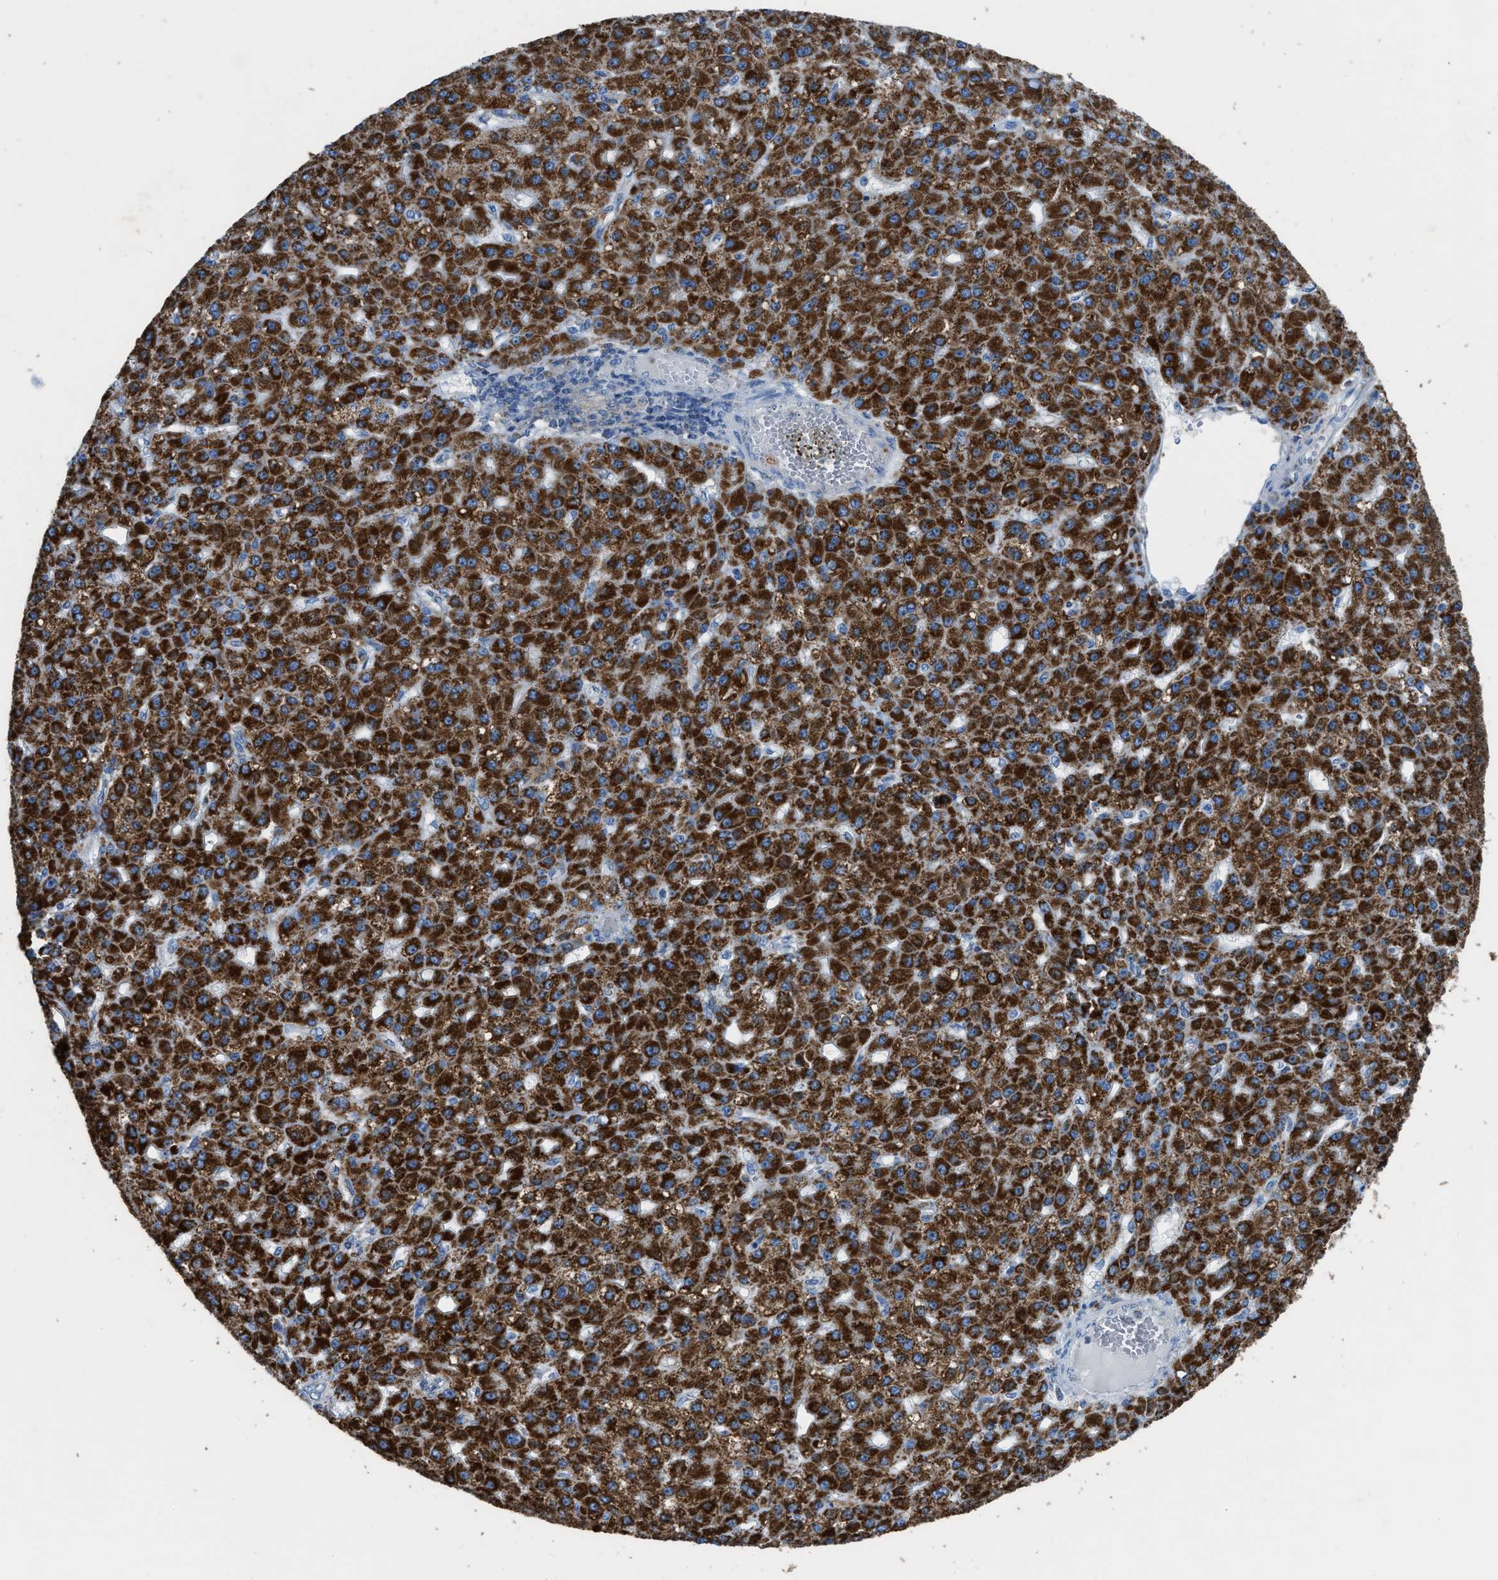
{"staining": {"intensity": "strong", "quantity": ">75%", "location": "cytoplasmic/membranous"}, "tissue": "liver cancer", "cell_type": "Tumor cells", "image_type": "cancer", "snomed": [{"axis": "morphology", "description": "Carcinoma, Hepatocellular, NOS"}, {"axis": "topography", "description": "Liver"}], "caption": "High-magnification brightfield microscopy of liver cancer stained with DAB (brown) and counterstained with hematoxylin (blue). tumor cells exhibit strong cytoplasmic/membranous staining is identified in approximately>75% of cells. (DAB (3,3'-diaminobenzidine) = brown stain, brightfield microscopy at high magnification).", "gene": "ETFB", "patient": {"sex": "male", "age": 67}}